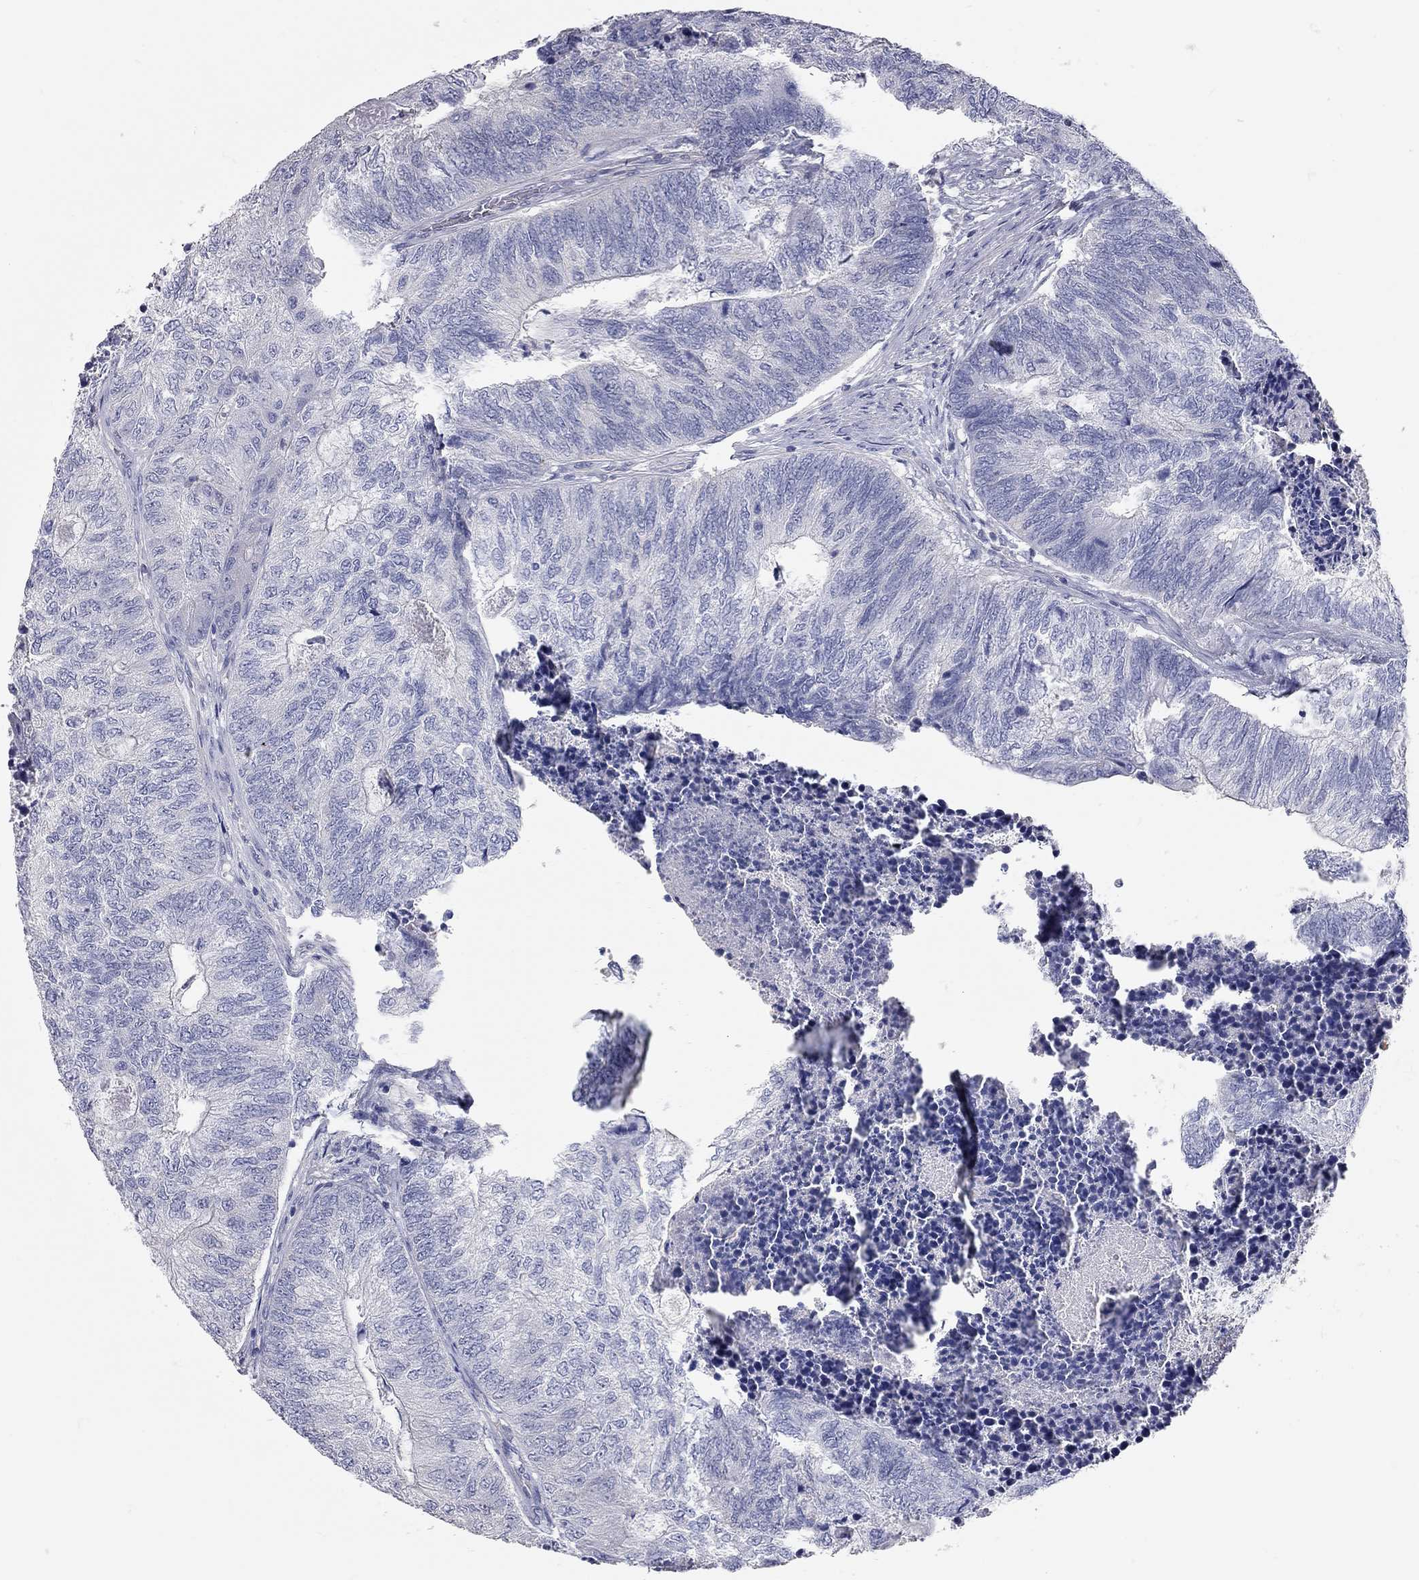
{"staining": {"intensity": "negative", "quantity": "none", "location": "none"}, "tissue": "colorectal cancer", "cell_type": "Tumor cells", "image_type": "cancer", "snomed": [{"axis": "morphology", "description": "Adenocarcinoma, NOS"}, {"axis": "topography", "description": "Colon"}], "caption": "Immunohistochemistry (IHC) image of neoplastic tissue: colorectal cancer stained with DAB reveals no significant protein expression in tumor cells.", "gene": "C10orf90", "patient": {"sex": "female", "age": 67}}